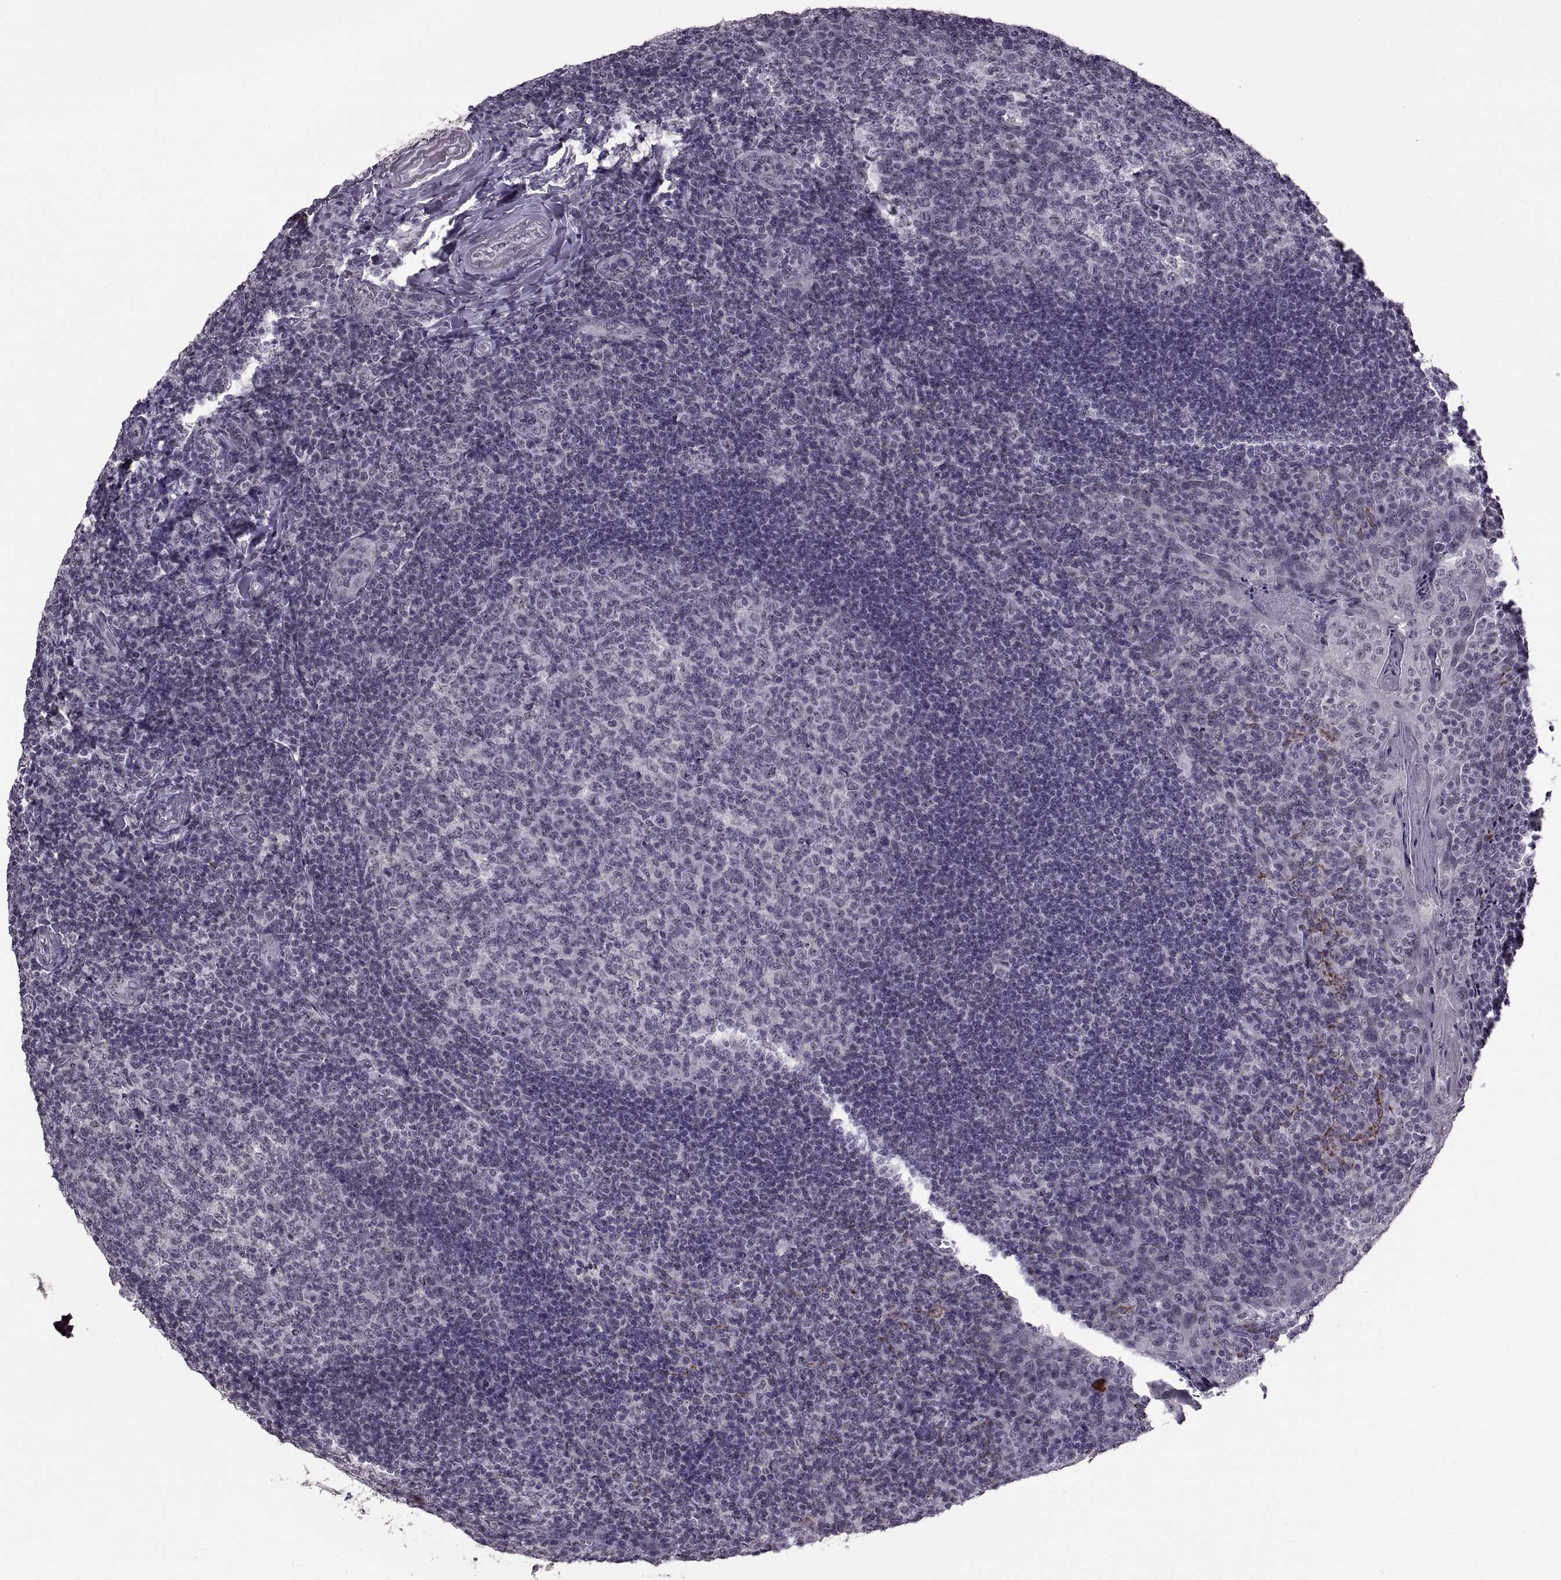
{"staining": {"intensity": "negative", "quantity": "none", "location": "none"}, "tissue": "tonsil", "cell_type": "Germinal center cells", "image_type": "normal", "snomed": [{"axis": "morphology", "description": "Normal tissue, NOS"}, {"axis": "topography", "description": "Tonsil"}], "caption": "DAB (3,3'-diaminobenzidine) immunohistochemical staining of unremarkable tonsil demonstrates no significant expression in germinal center cells.", "gene": "OTP", "patient": {"sex": "male", "age": 17}}